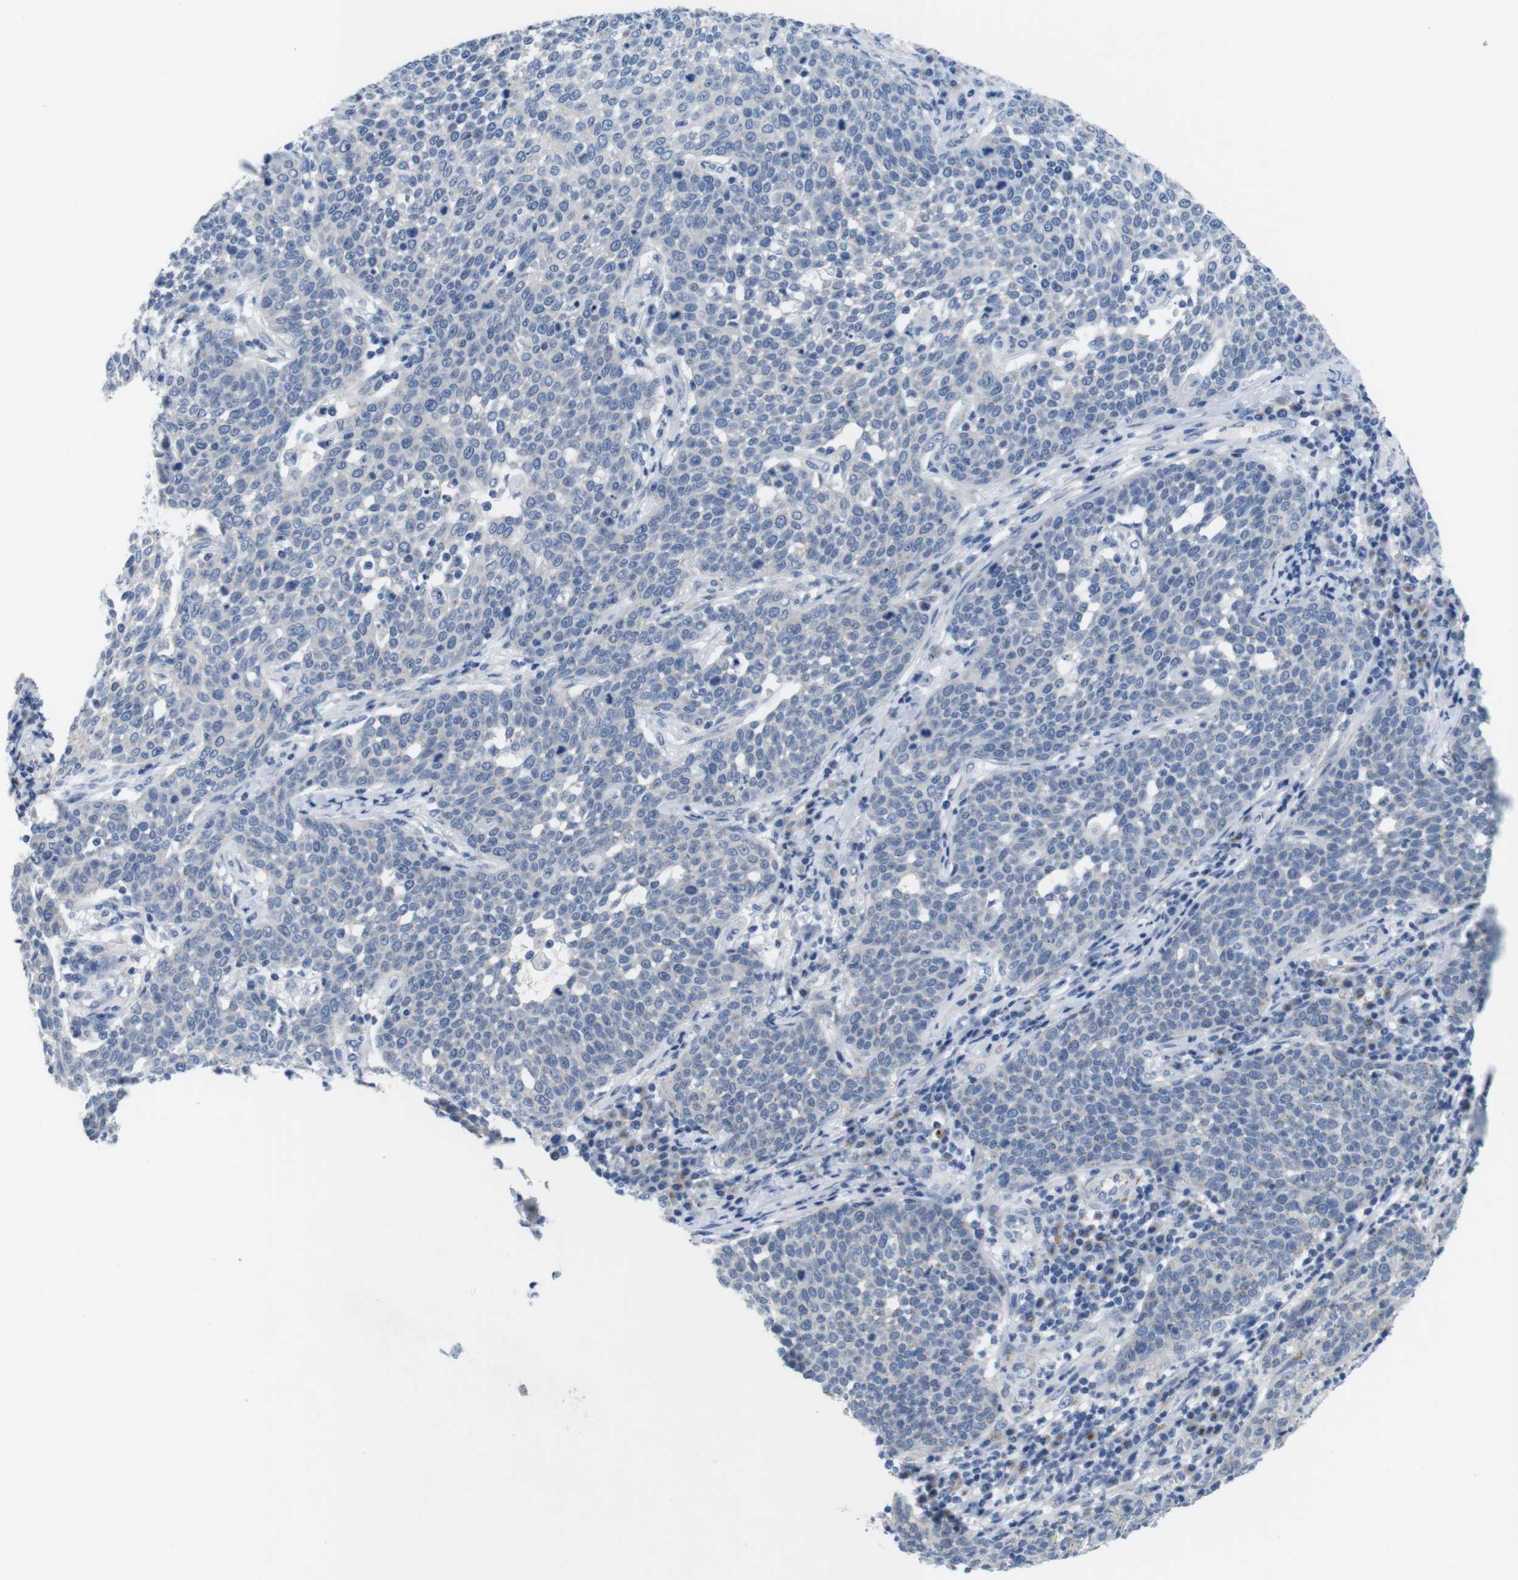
{"staining": {"intensity": "negative", "quantity": "none", "location": "none"}, "tissue": "cervical cancer", "cell_type": "Tumor cells", "image_type": "cancer", "snomed": [{"axis": "morphology", "description": "Squamous cell carcinoma, NOS"}, {"axis": "topography", "description": "Cervix"}], "caption": "Immunohistochemical staining of cervical cancer (squamous cell carcinoma) exhibits no significant staining in tumor cells.", "gene": "GOLGA2", "patient": {"sex": "female", "age": 34}}